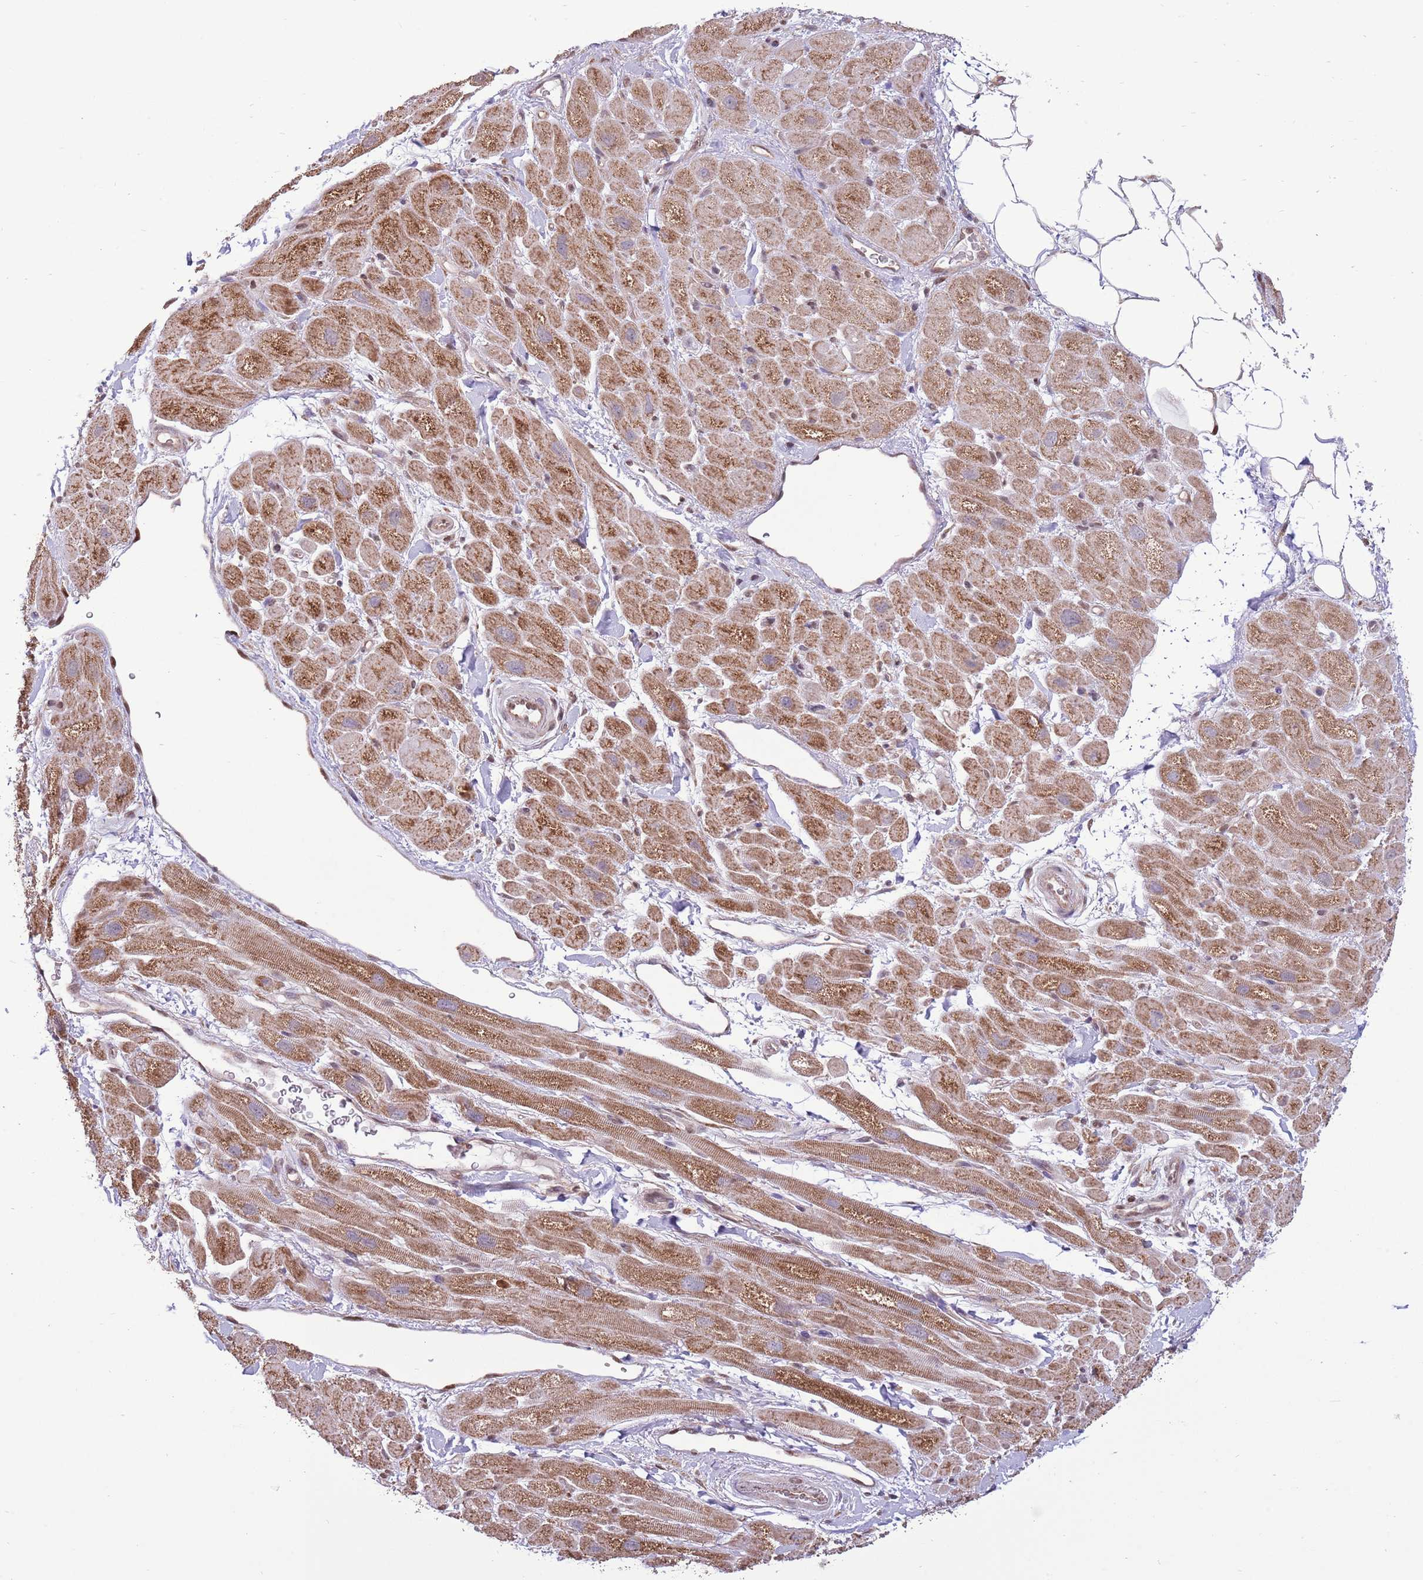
{"staining": {"intensity": "moderate", "quantity": ">75%", "location": "cytoplasmic/membranous"}, "tissue": "heart muscle", "cell_type": "Cardiomyocytes", "image_type": "normal", "snomed": [{"axis": "morphology", "description": "Normal tissue, NOS"}, {"axis": "topography", "description": "Heart"}], "caption": "High-magnification brightfield microscopy of unremarkable heart muscle stained with DAB (brown) and counterstained with hematoxylin (blue). cardiomyocytes exhibit moderate cytoplasmic/membranous expression is present in approximately>75% of cells.", "gene": "ARL2BP", "patient": {"sex": "male", "age": 65}}